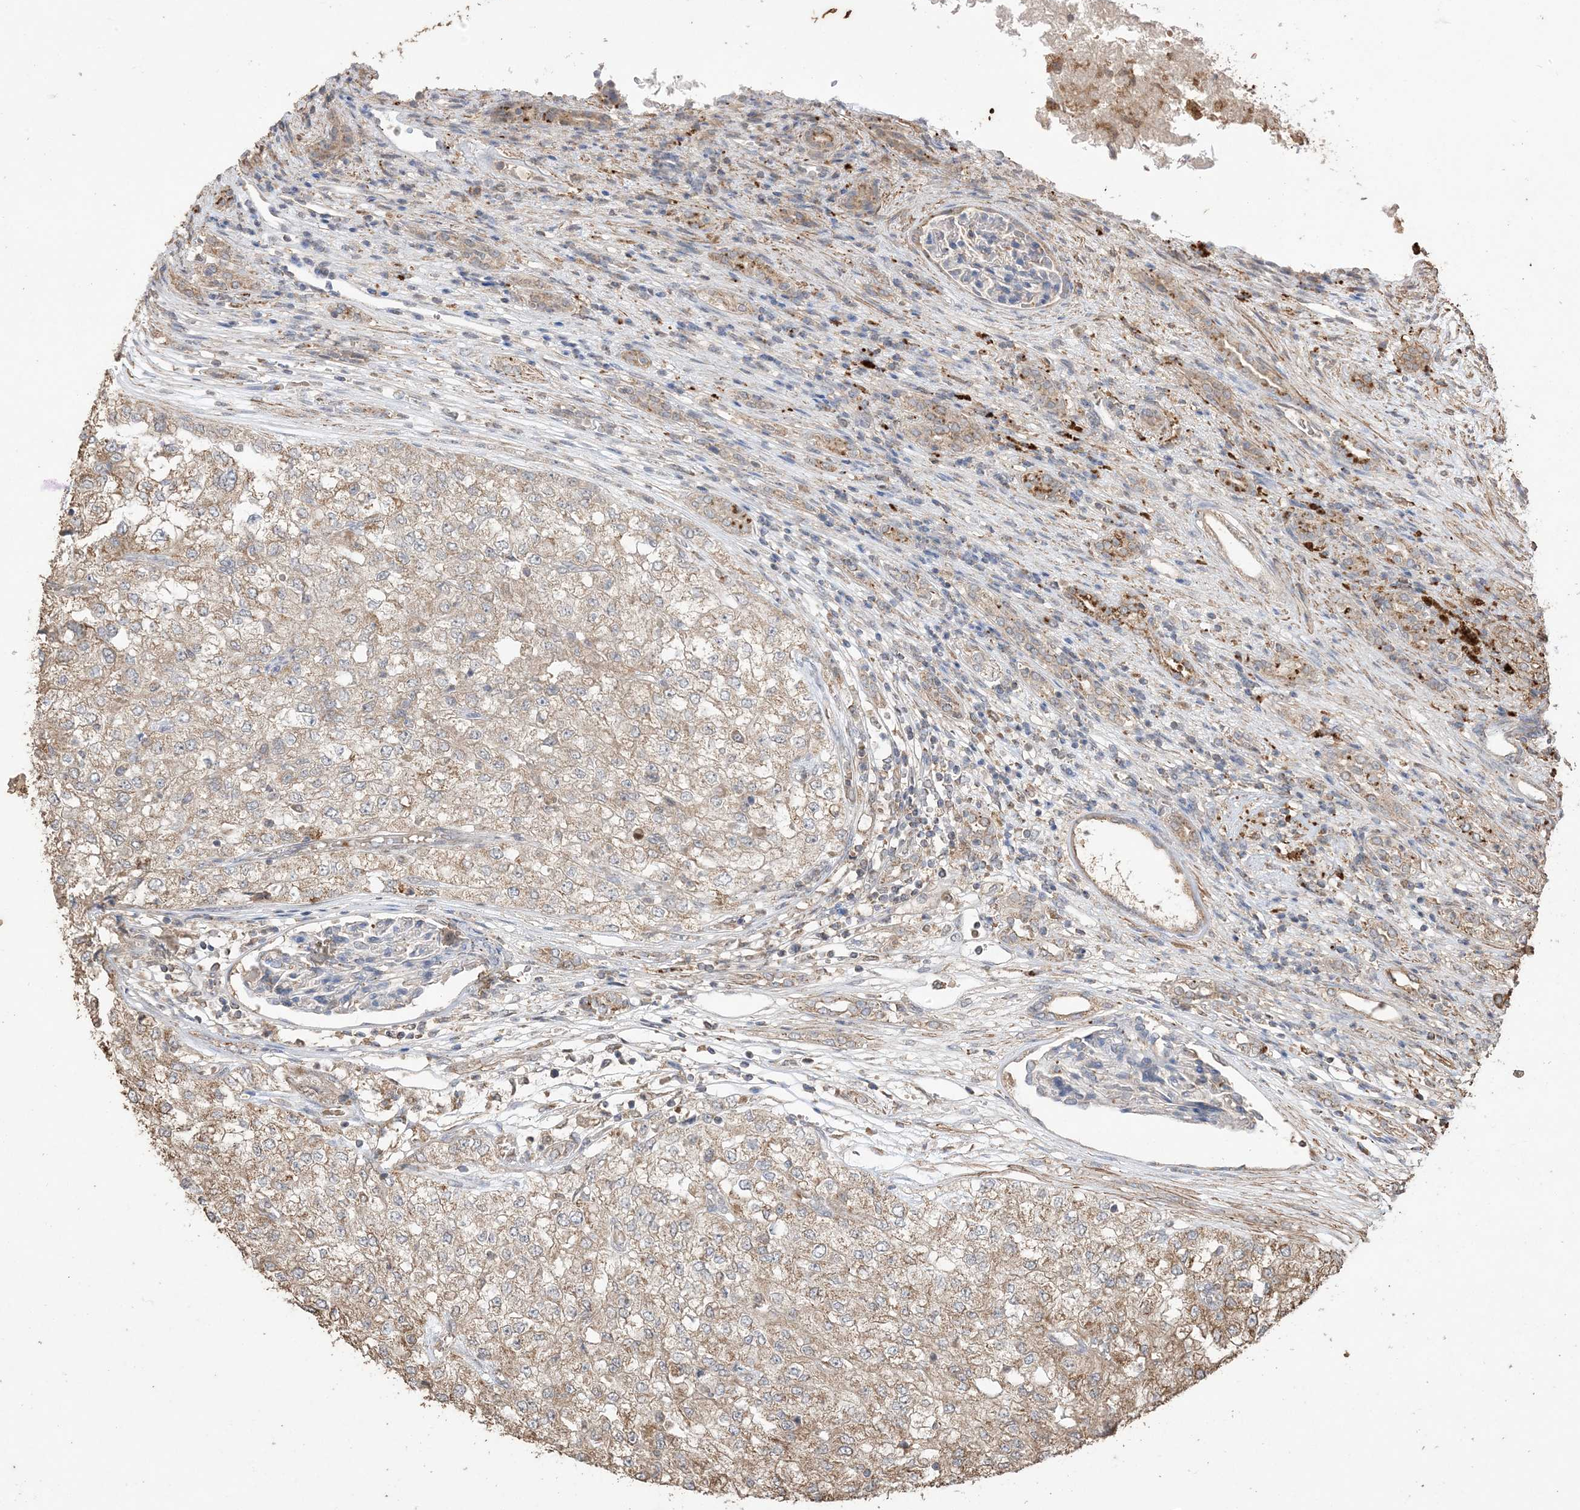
{"staining": {"intensity": "weak", "quantity": "25%-75%", "location": "cytoplasmic/membranous"}, "tissue": "renal cancer", "cell_type": "Tumor cells", "image_type": "cancer", "snomed": [{"axis": "morphology", "description": "Adenocarcinoma, NOS"}, {"axis": "topography", "description": "Kidney"}], "caption": "Renal adenocarcinoma stained with DAB (3,3'-diaminobenzidine) IHC displays low levels of weak cytoplasmic/membranous staining in approximately 25%-75% of tumor cells.", "gene": "HPS4", "patient": {"sex": "female", "age": 54}}